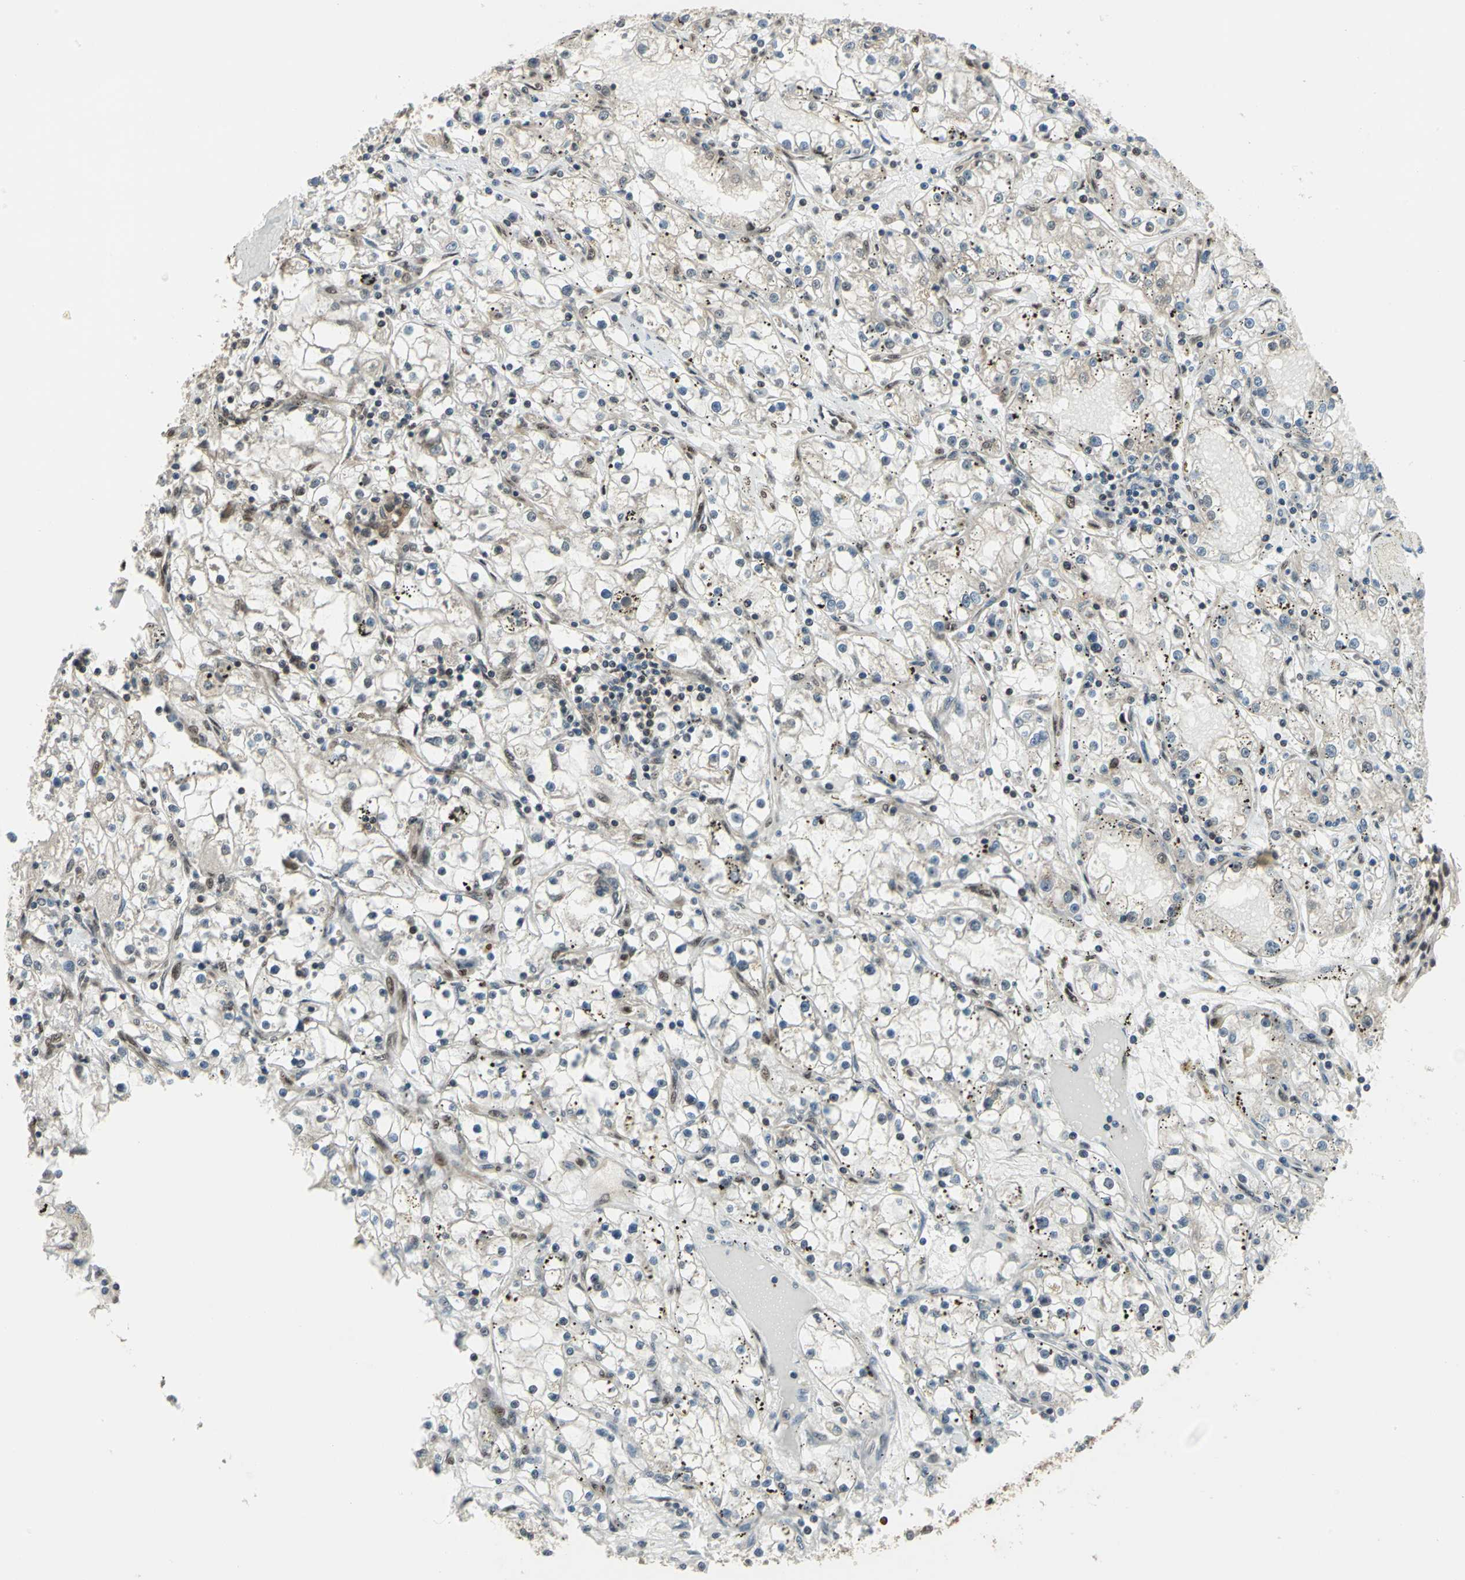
{"staining": {"intensity": "weak", "quantity": "<25%", "location": "cytoplasmic/membranous"}, "tissue": "renal cancer", "cell_type": "Tumor cells", "image_type": "cancer", "snomed": [{"axis": "morphology", "description": "Adenocarcinoma, NOS"}, {"axis": "topography", "description": "Kidney"}], "caption": "IHC of human adenocarcinoma (renal) shows no expression in tumor cells. (DAB (3,3'-diaminobenzidine) immunohistochemistry with hematoxylin counter stain).", "gene": "COPS5", "patient": {"sex": "male", "age": 56}}